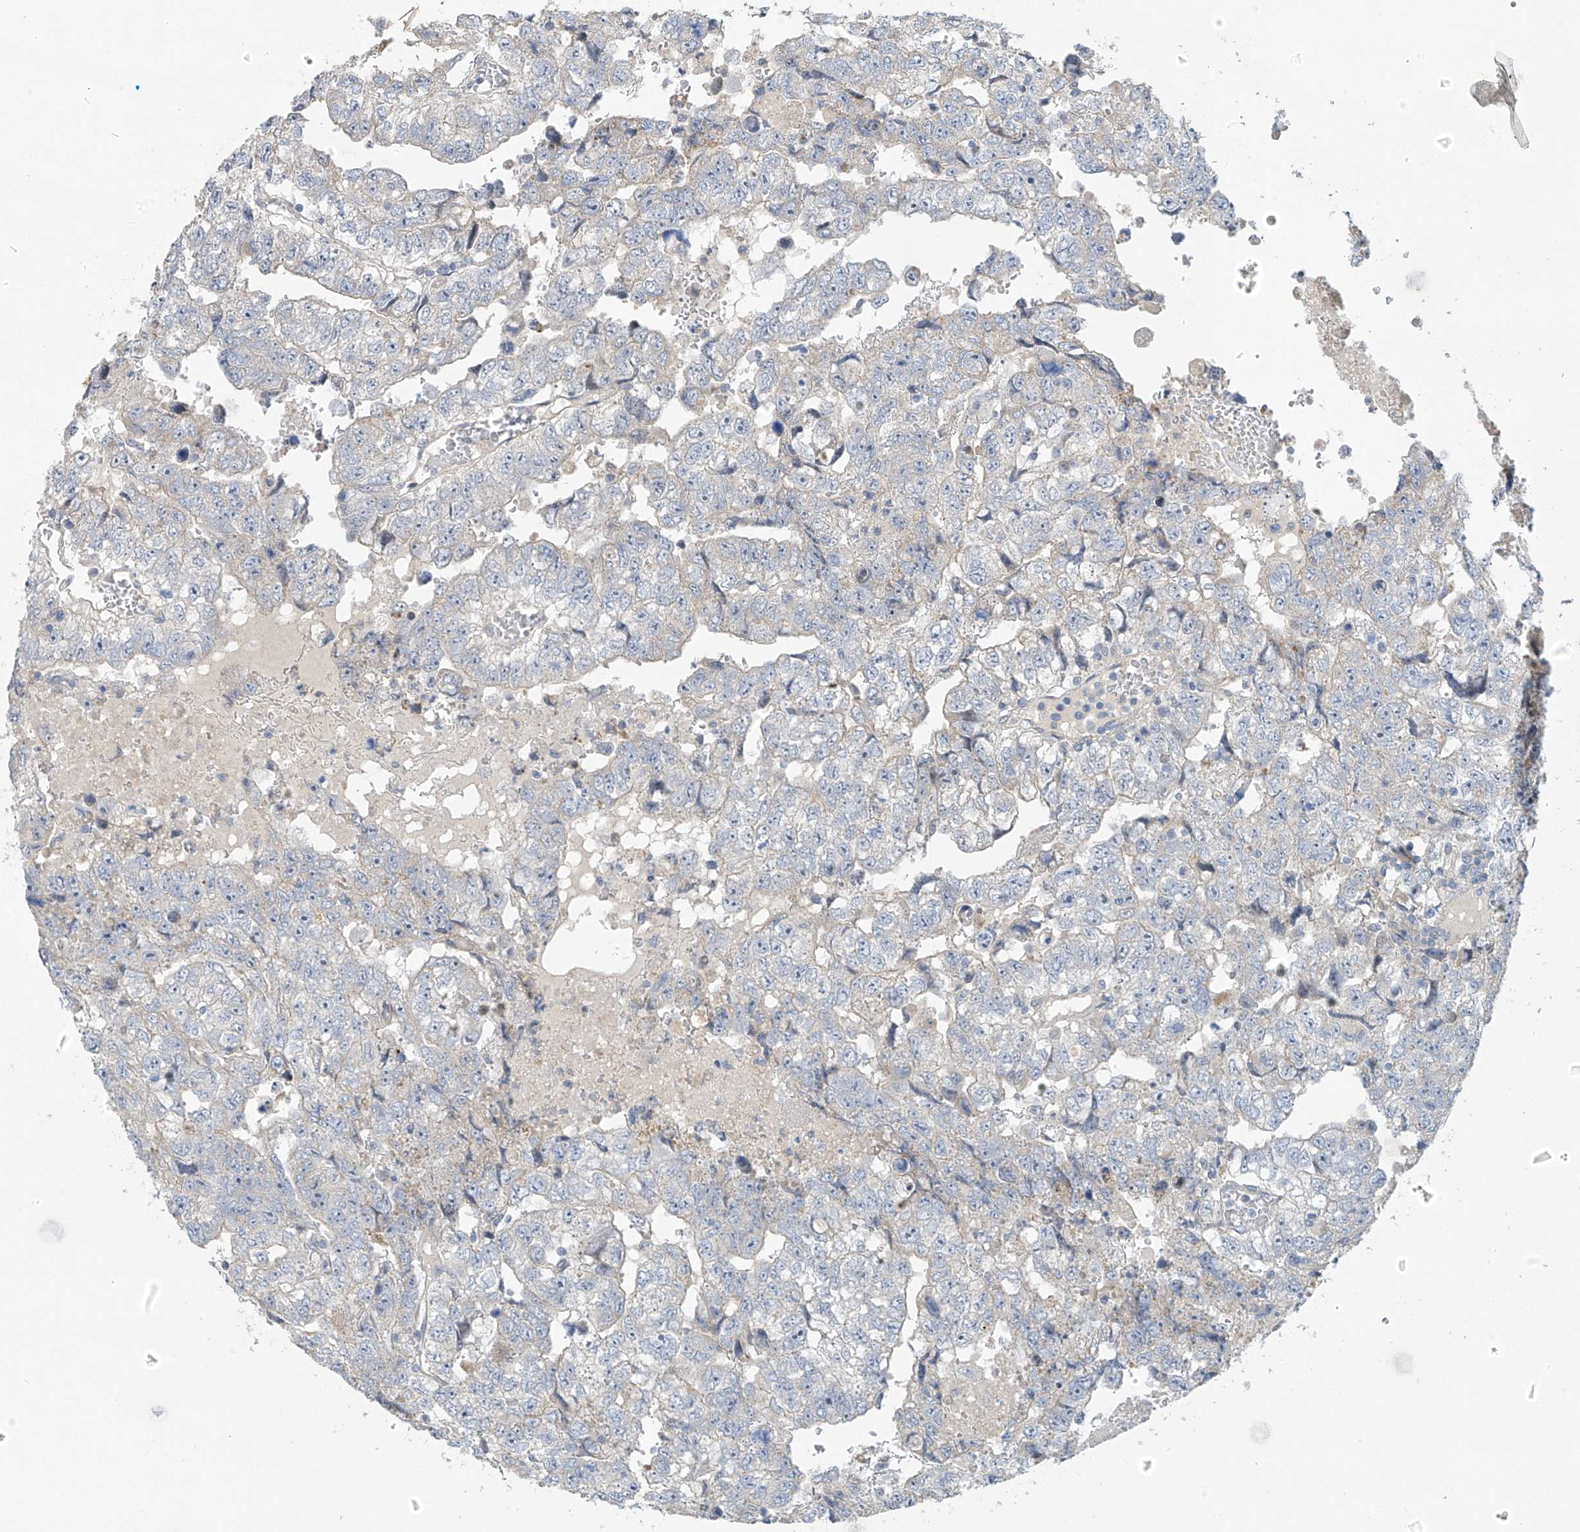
{"staining": {"intensity": "negative", "quantity": "none", "location": "none"}, "tissue": "testis cancer", "cell_type": "Tumor cells", "image_type": "cancer", "snomed": [{"axis": "morphology", "description": "Carcinoma, Embryonal, NOS"}, {"axis": "topography", "description": "Testis"}], "caption": "A photomicrograph of embryonal carcinoma (testis) stained for a protein reveals no brown staining in tumor cells. (Immunohistochemistry, brightfield microscopy, high magnification).", "gene": "ZNF641", "patient": {"sex": "male", "age": 36}}